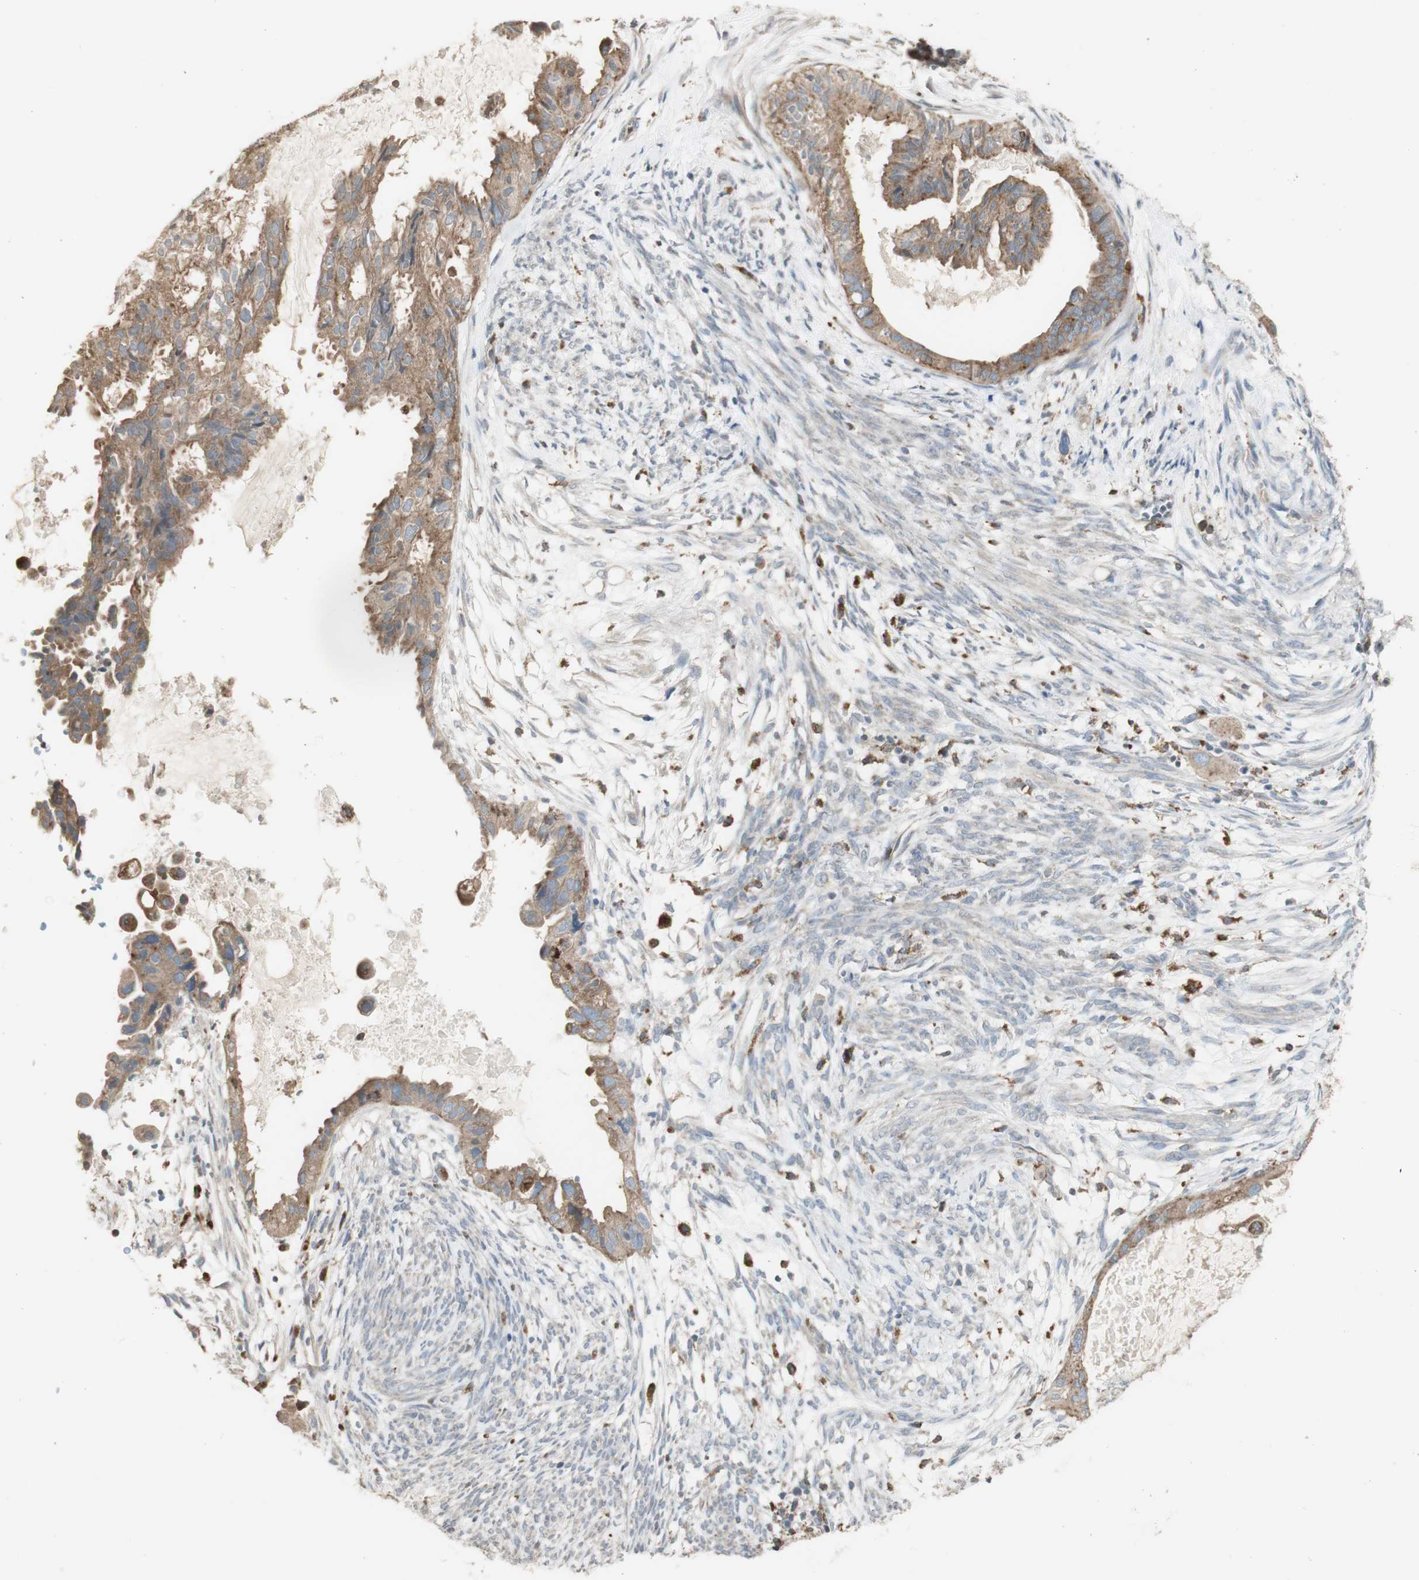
{"staining": {"intensity": "moderate", "quantity": ">75%", "location": "cytoplasmic/membranous"}, "tissue": "cervical cancer", "cell_type": "Tumor cells", "image_type": "cancer", "snomed": [{"axis": "morphology", "description": "Normal tissue, NOS"}, {"axis": "morphology", "description": "Adenocarcinoma, NOS"}, {"axis": "topography", "description": "Cervix"}, {"axis": "topography", "description": "Endometrium"}], "caption": "Moderate cytoplasmic/membranous expression is present in about >75% of tumor cells in cervical cancer (adenocarcinoma).", "gene": "ATP6V1E1", "patient": {"sex": "female", "age": 86}}